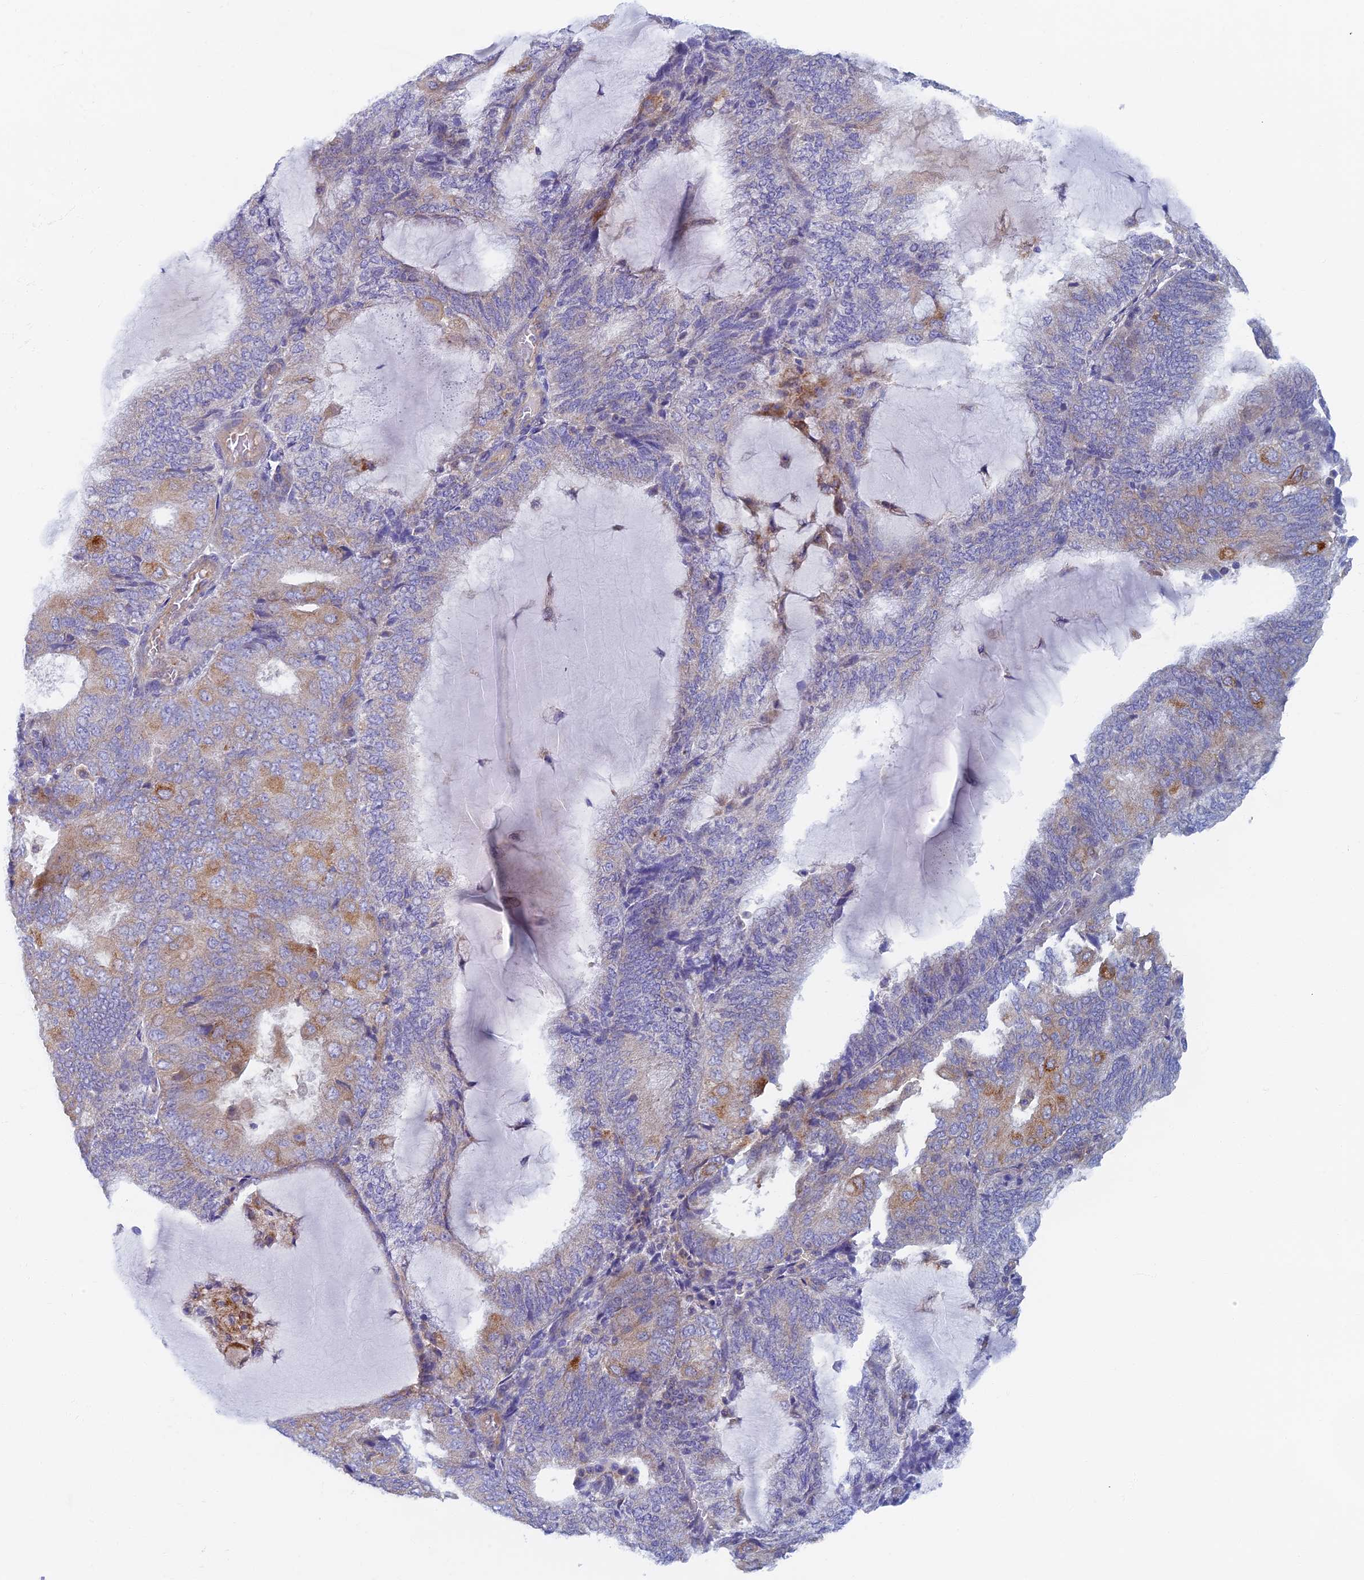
{"staining": {"intensity": "moderate", "quantity": "<25%", "location": "cytoplasmic/membranous"}, "tissue": "endometrial cancer", "cell_type": "Tumor cells", "image_type": "cancer", "snomed": [{"axis": "morphology", "description": "Adenocarcinoma, NOS"}, {"axis": "topography", "description": "Endometrium"}], "caption": "Immunohistochemistry (IHC) photomicrograph of human adenocarcinoma (endometrial) stained for a protein (brown), which shows low levels of moderate cytoplasmic/membranous expression in about <25% of tumor cells.", "gene": "TMEM44", "patient": {"sex": "female", "age": 81}}